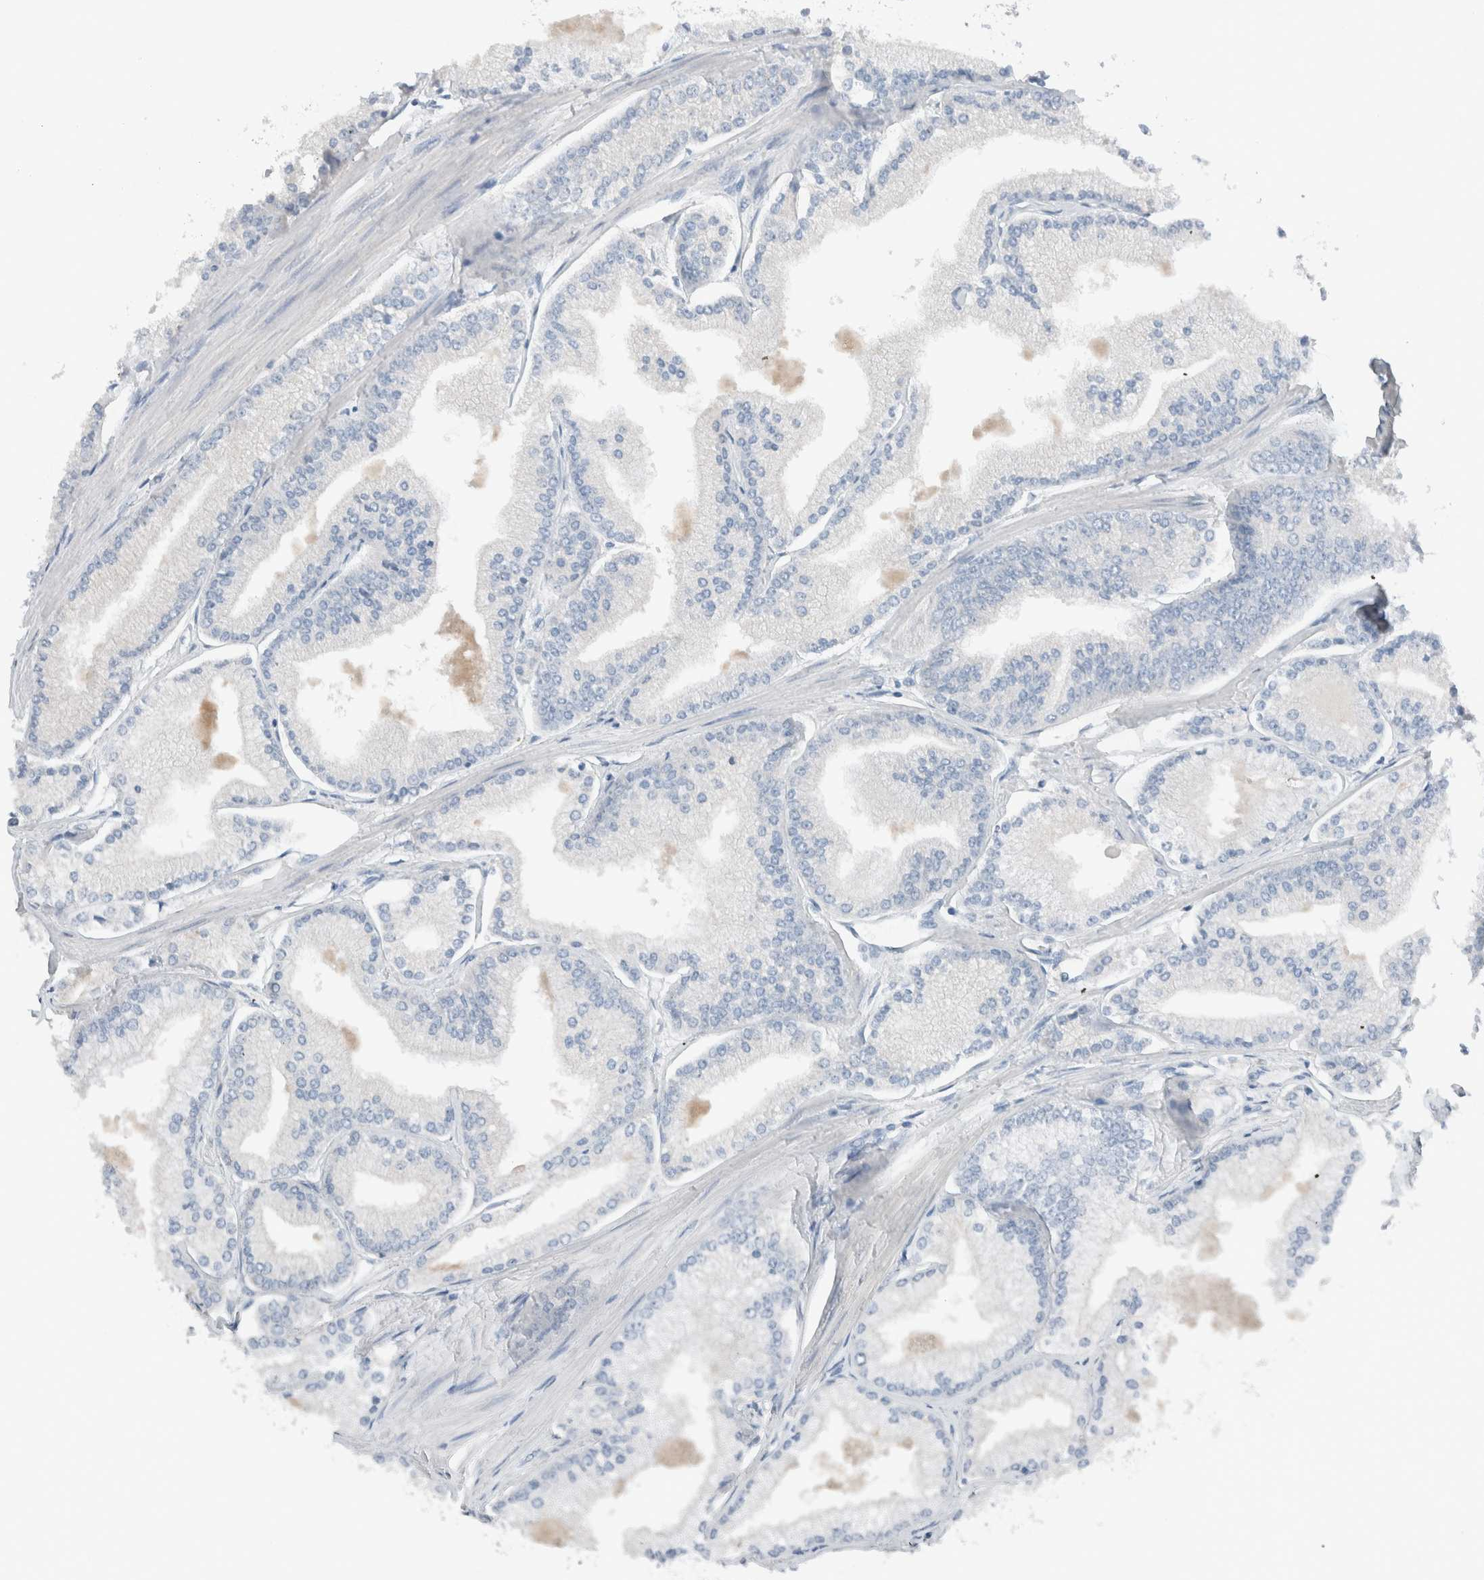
{"staining": {"intensity": "negative", "quantity": "none", "location": "none"}, "tissue": "prostate cancer", "cell_type": "Tumor cells", "image_type": "cancer", "snomed": [{"axis": "morphology", "description": "Adenocarcinoma, Low grade"}, {"axis": "topography", "description": "Prostate"}], "caption": "A micrograph of human prostate cancer (low-grade adenocarcinoma) is negative for staining in tumor cells. The staining is performed using DAB (3,3'-diaminobenzidine) brown chromogen with nuclei counter-stained in using hematoxylin.", "gene": "DUOX1", "patient": {"sex": "male", "age": 52}}